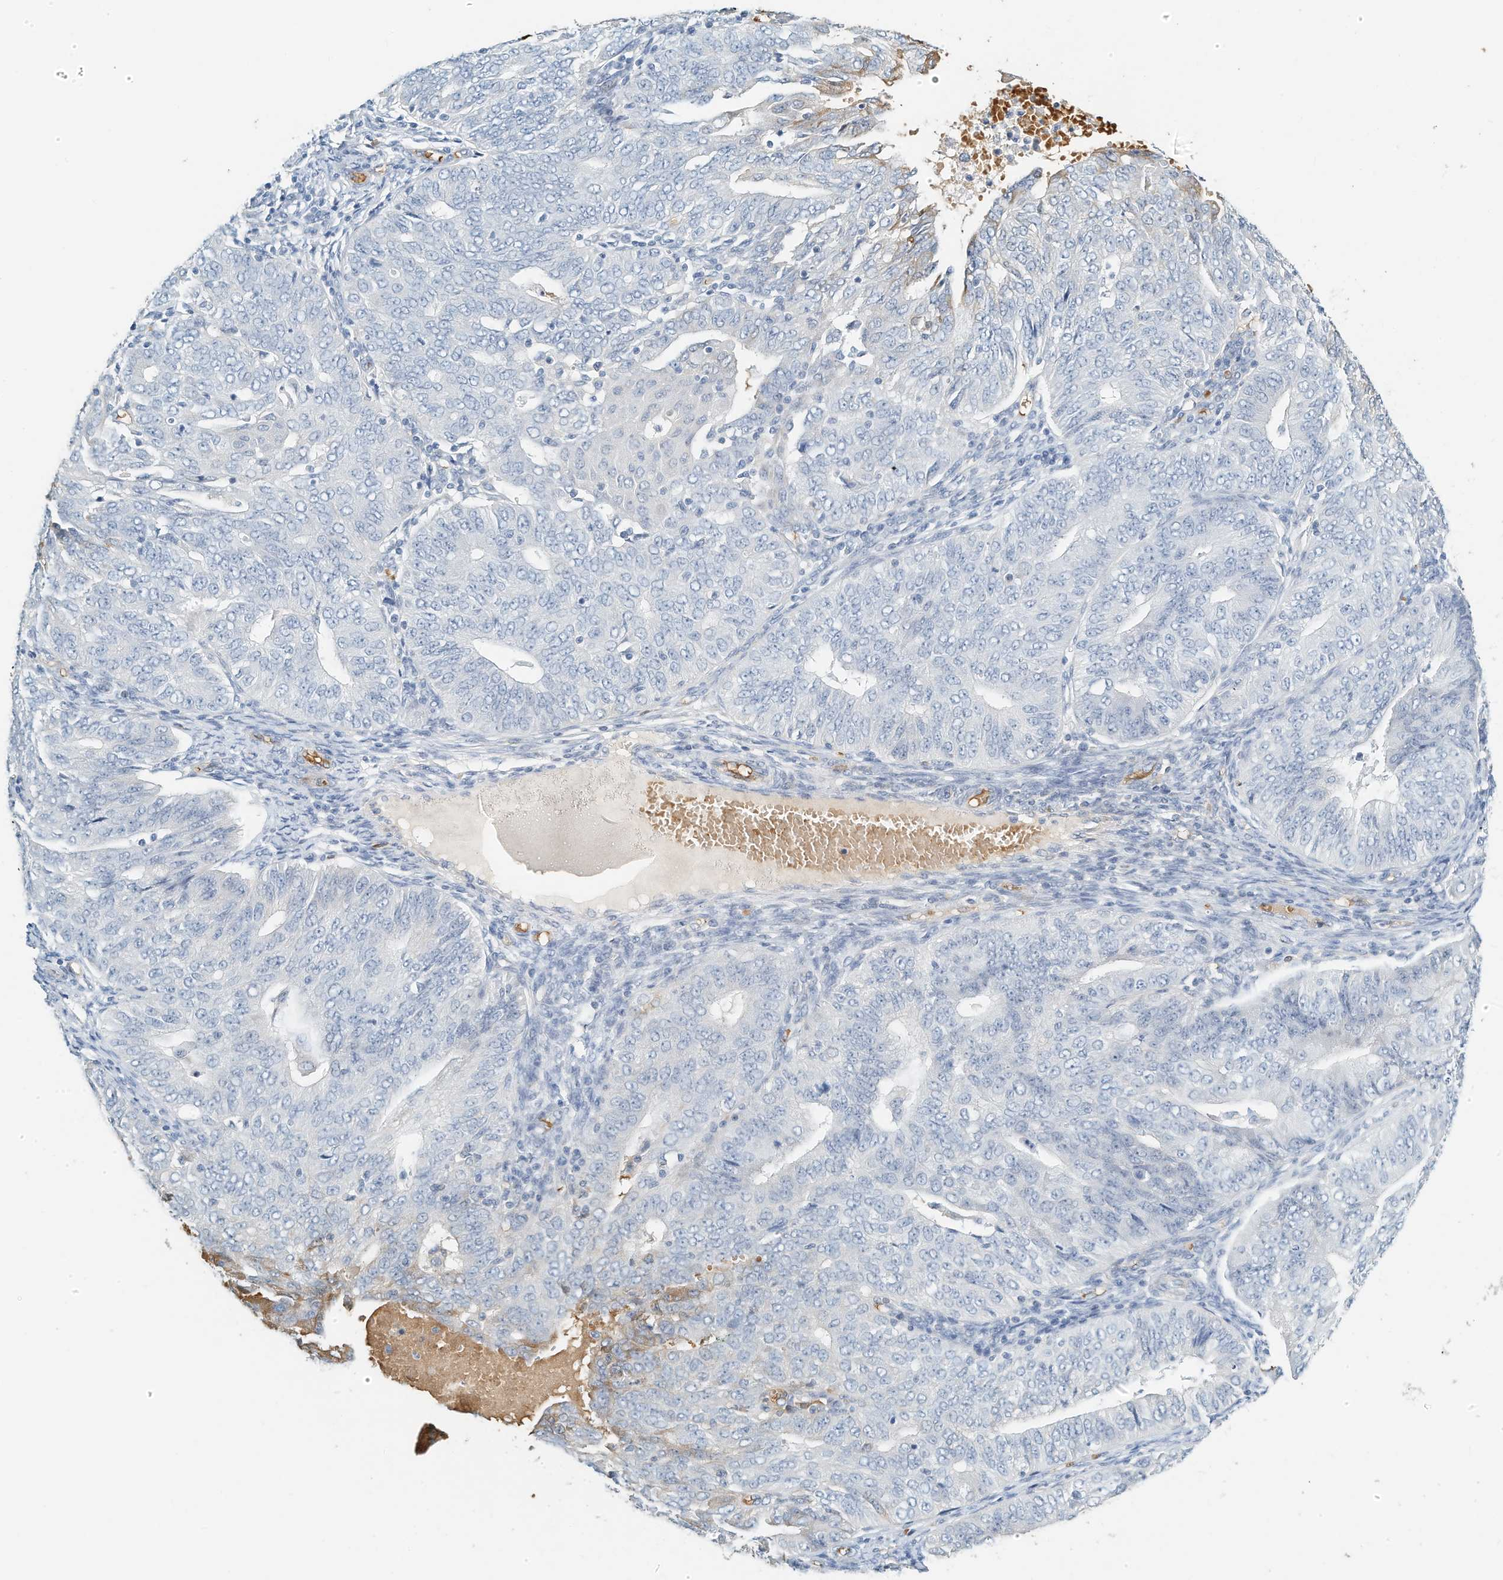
{"staining": {"intensity": "negative", "quantity": "none", "location": "none"}, "tissue": "endometrial cancer", "cell_type": "Tumor cells", "image_type": "cancer", "snomed": [{"axis": "morphology", "description": "Adenocarcinoma, NOS"}, {"axis": "topography", "description": "Endometrium"}], "caption": "A high-resolution image shows immunohistochemistry staining of adenocarcinoma (endometrial), which demonstrates no significant expression in tumor cells.", "gene": "RCAN3", "patient": {"sex": "female", "age": 32}}